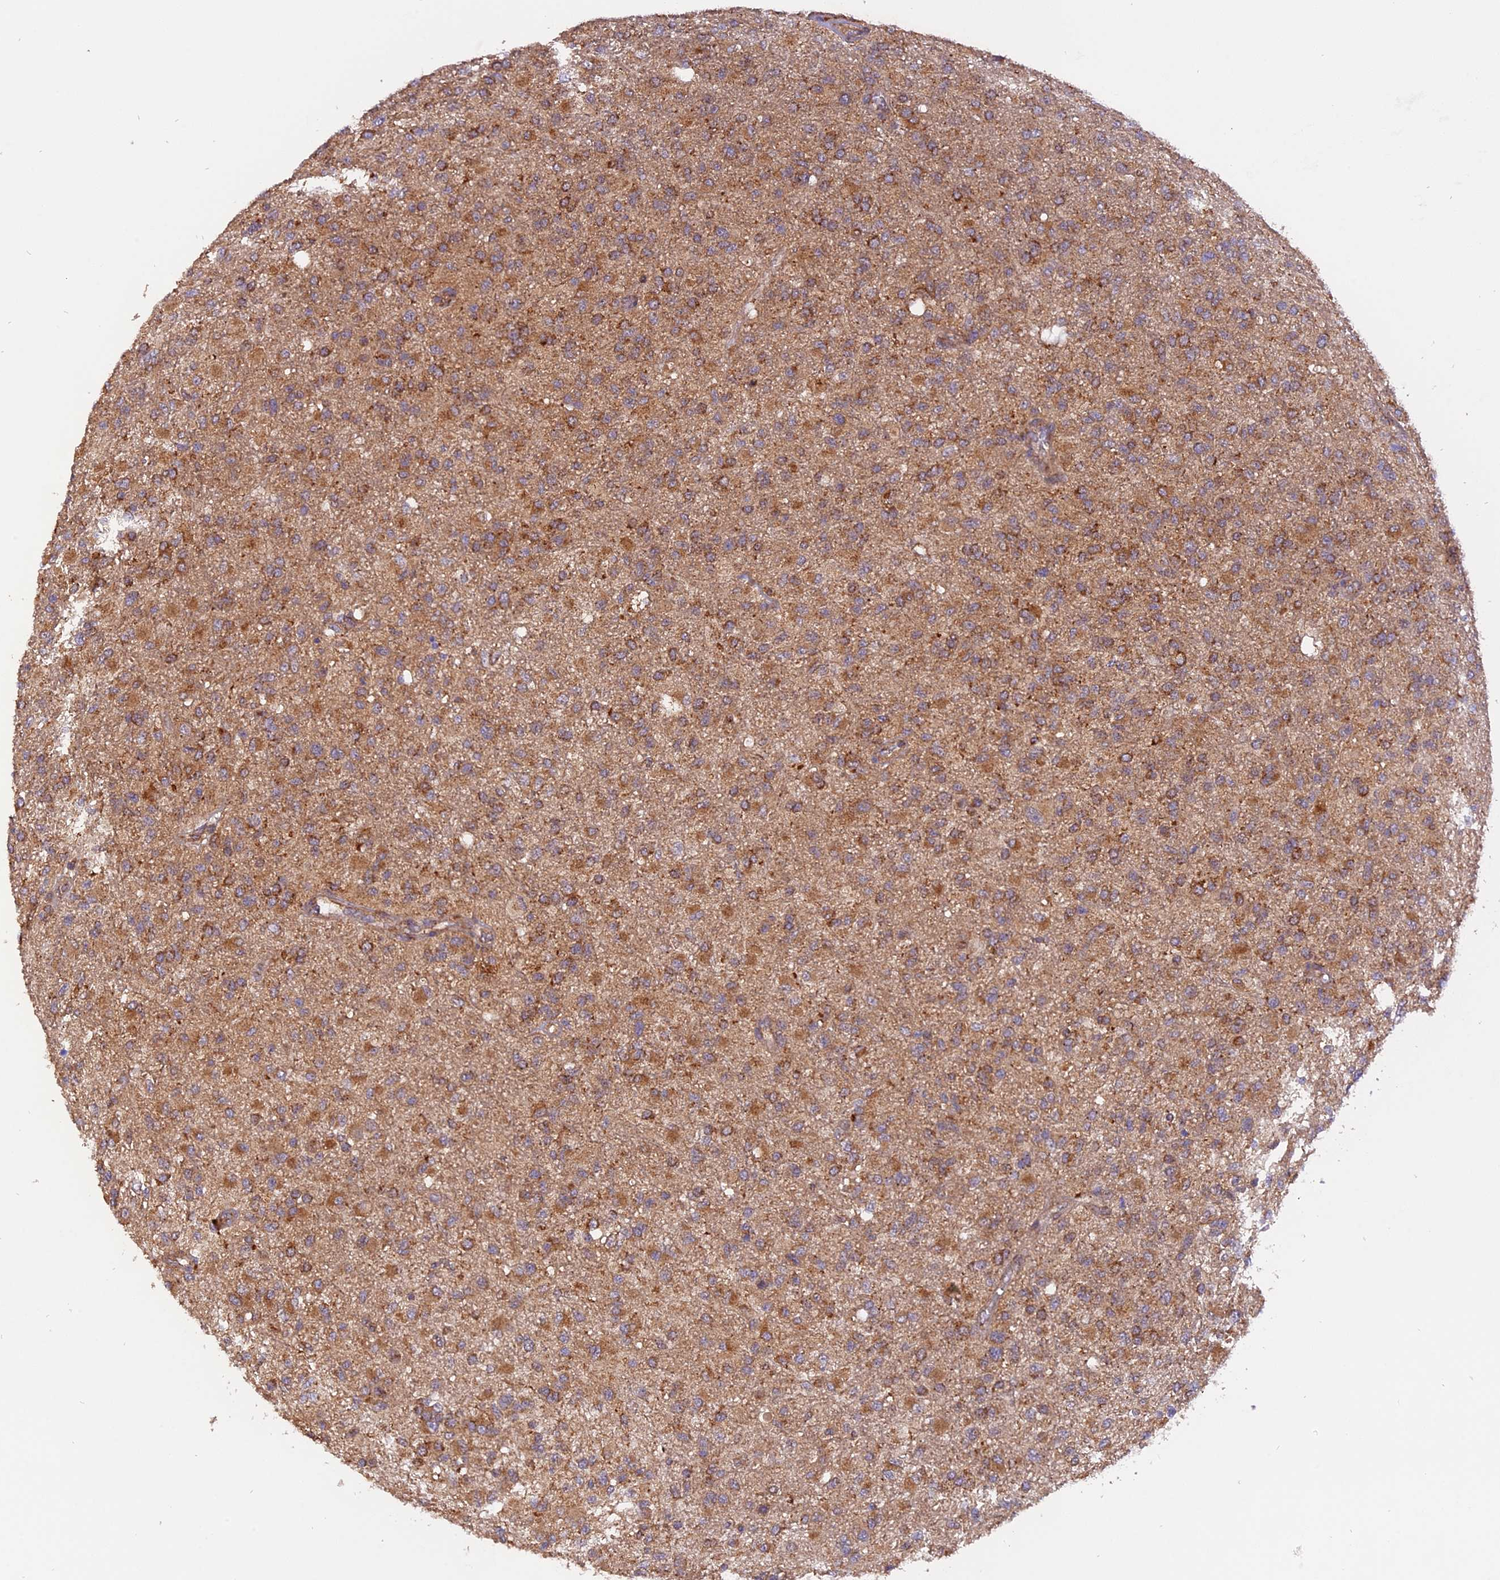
{"staining": {"intensity": "moderate", "quantity": ">75%", "location": "cytoplasmic/membranous"}, "tissue": "glioma", "cell_type": "Tumor cells", "image_type": "cancer", "snomed": [{"axis": "morphology", "description": "Glioma, malignant, High grade"}, {"axis": "topography", "description": "Brain"}], "caption": "Immunohistochemical staining of malignant glioma (high-grade) exhibits moderate cytoplasmic/membranous protein staining in approximately >75% of tumor cells. The protein of interest is shown in brown color, while the nuclei are stained blue.", "gene": "PEX3", "patient": {"sex": "female", "age": 74}}